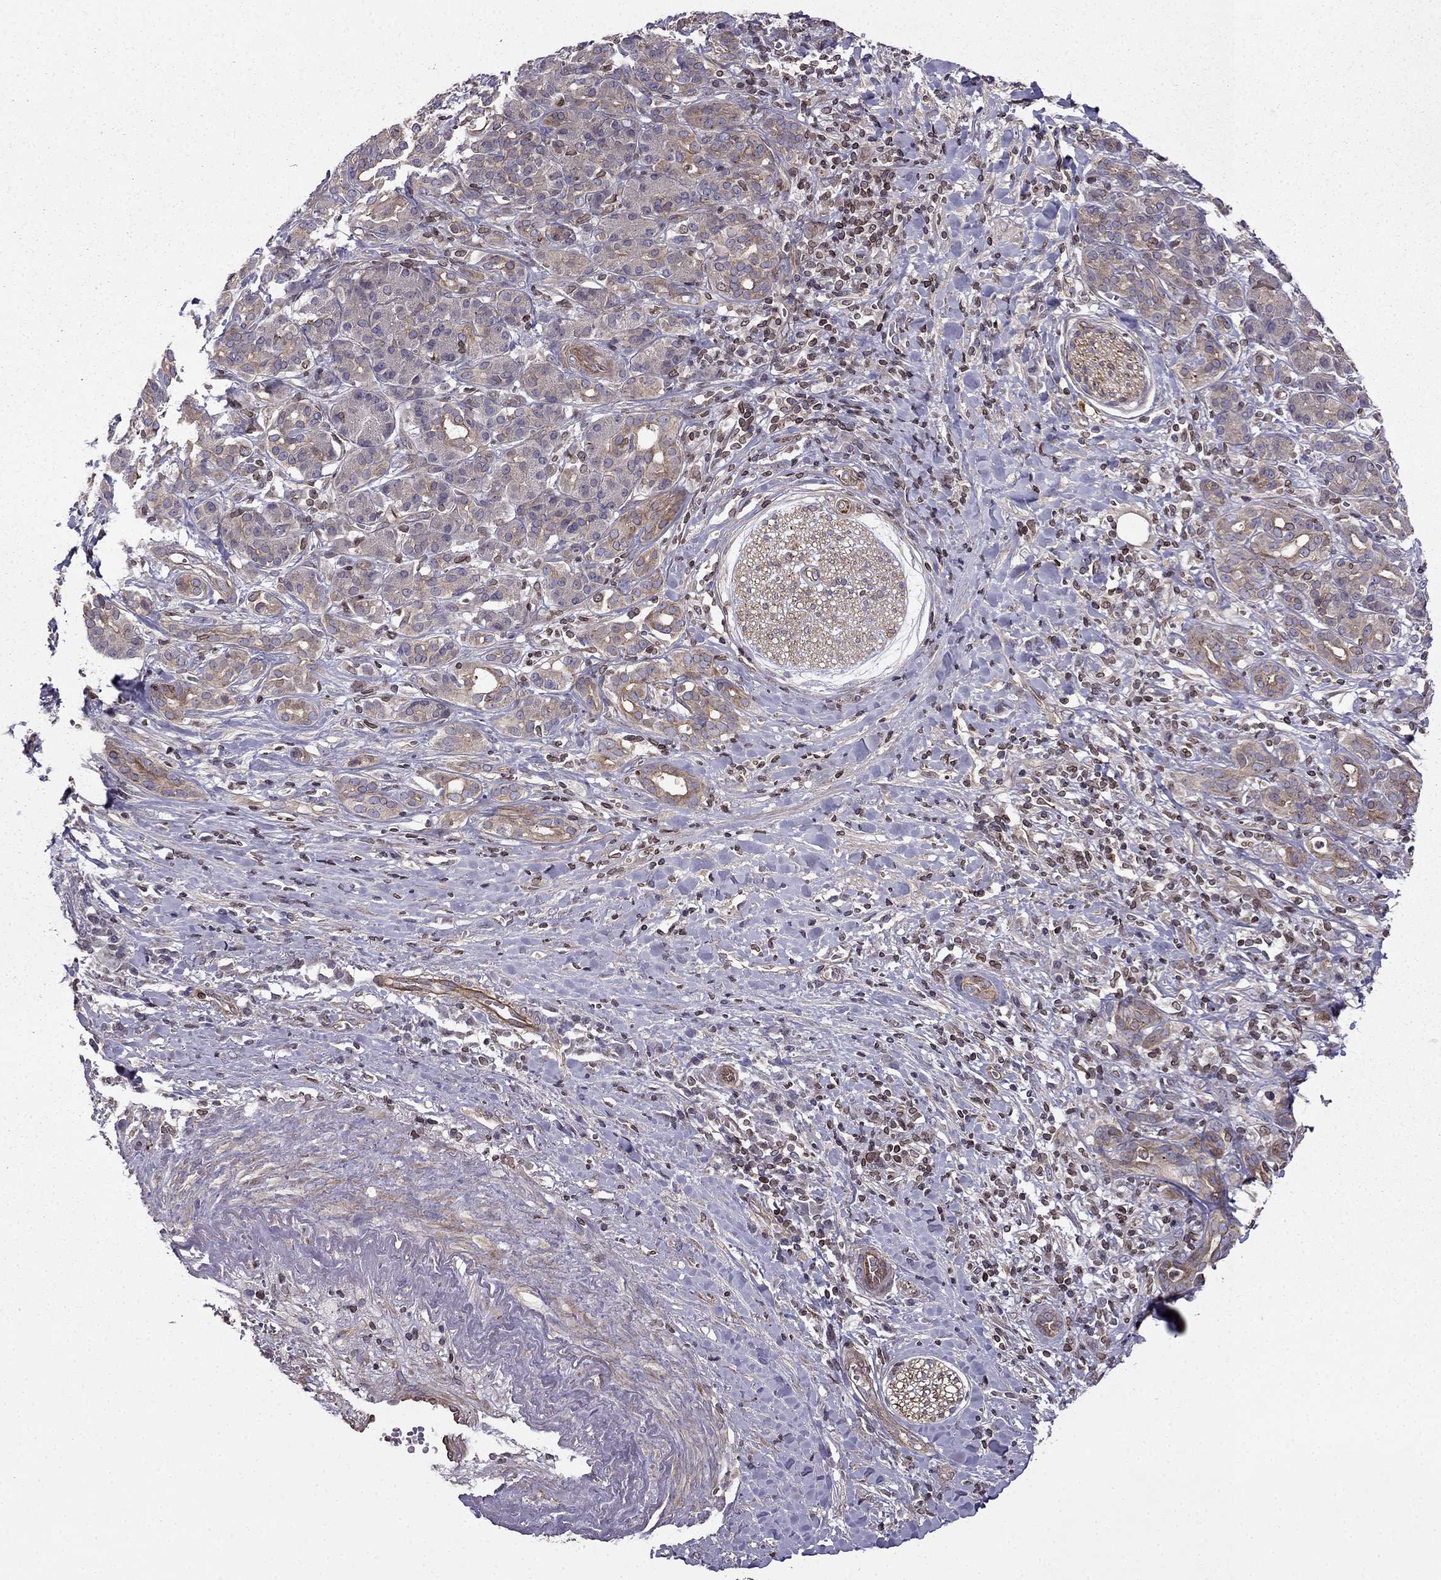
{"staining": {"intensity": "weak", "quantity": "<25%", "location": "cytoplasmic/membranous"}, "tissue": "pancreatic cancer", "cell_type": "Tumor cells", "image_type": "cancer", "snomed": [{"axis": "morphology", "description": "Adenocarcinoma, NOS"}, {"axis": "topography", "description": "Pancreas"}], "caption": "Immunohistochemical staining of human pancreatic adenocarcinoma displays no significant staining in tumor cells.", "gene": "CDC42BPA", "patient": {"sex": "male", "age": 61}}